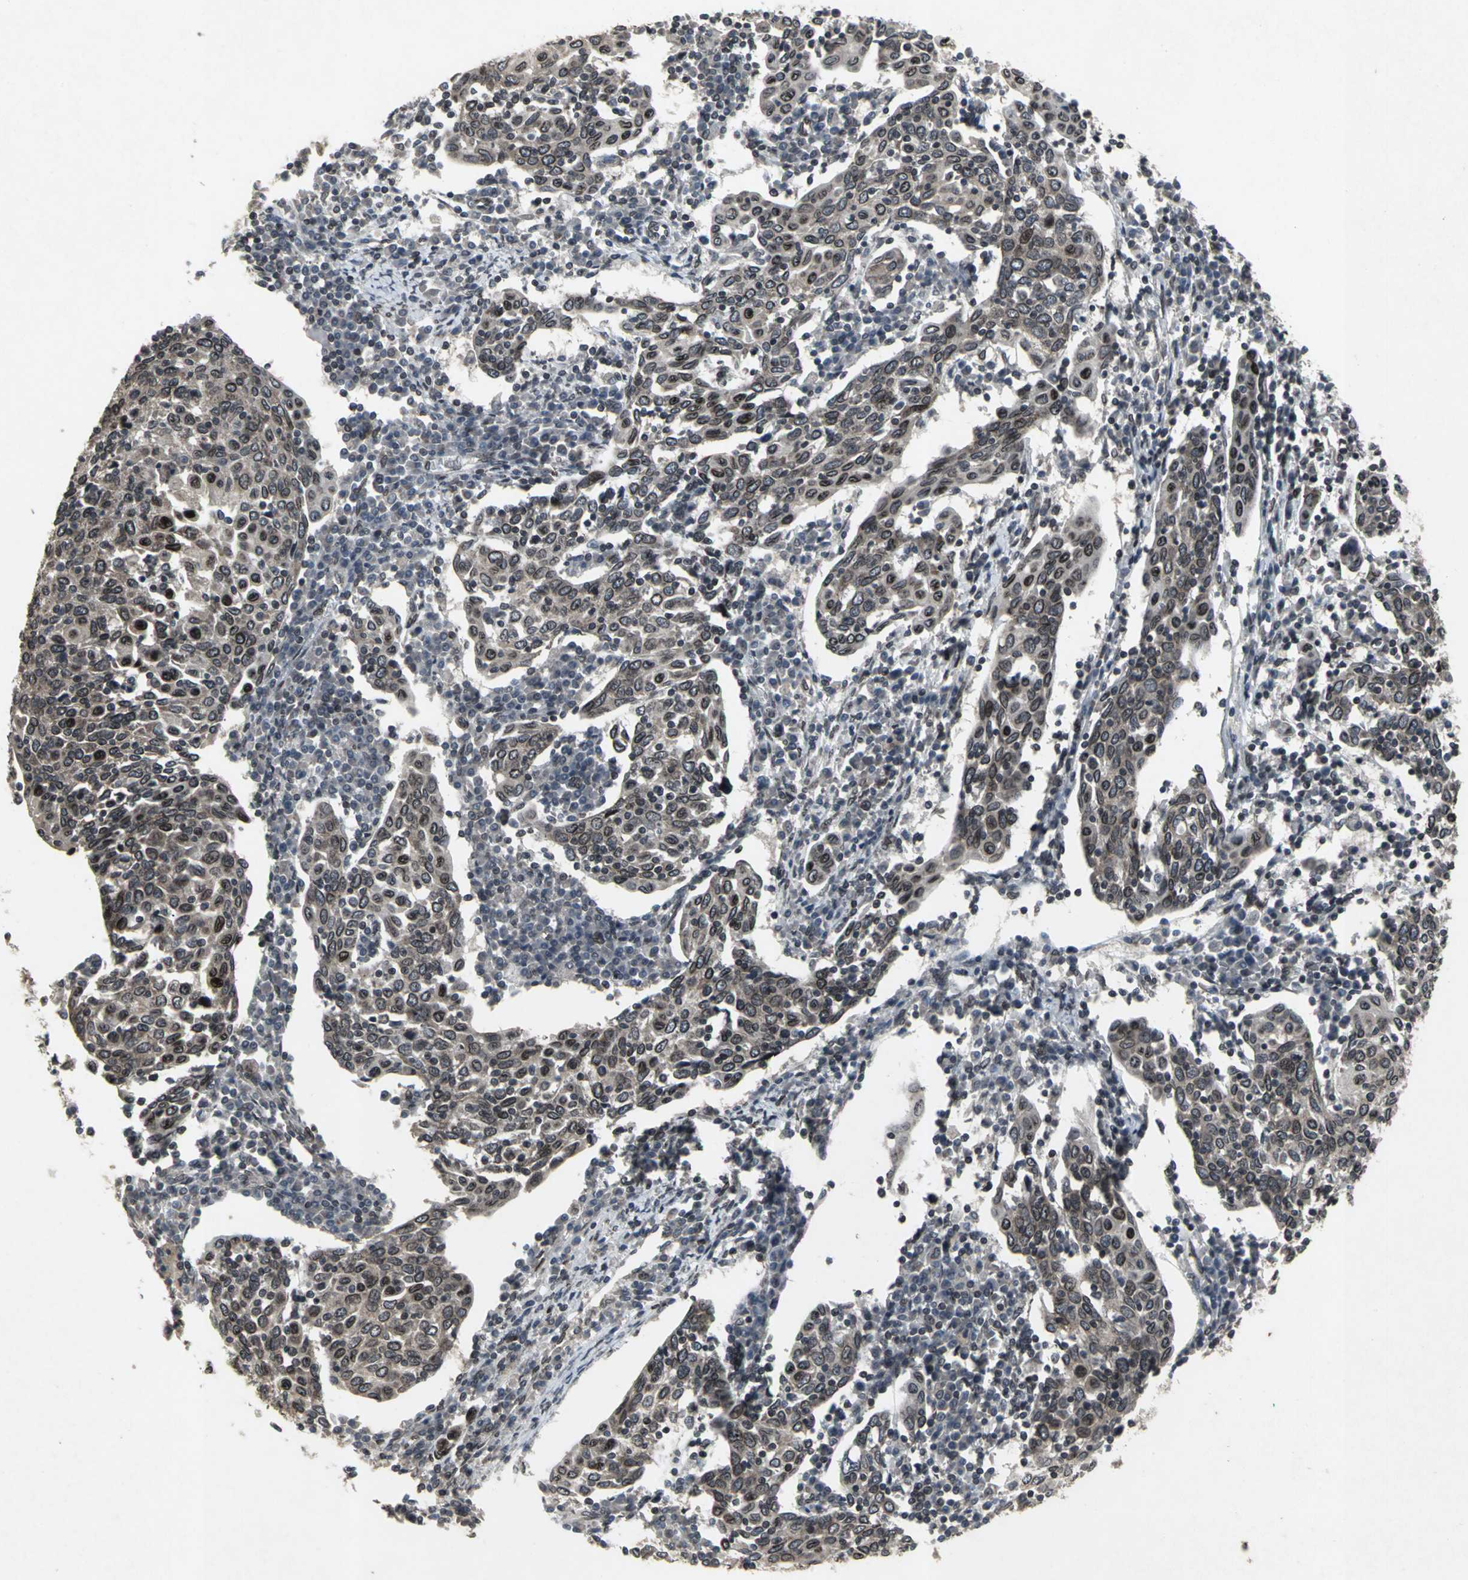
{"staining": {"intensity": "moderate", "quantity": ">75%", "location": "cytoplasmic/membranous,nuclear"}, "tissue": "cervical cancer", "cell_type": "Tumor cells", "image_type": "cancer", "snomed": [{"axis": "morphology", "description": "Squamous cell carcinoma, NOS"}, {"axis": "topography", "description": "Cervix"}], "caption": "There is medium levels of moderate cytoplasmic/membranous and nuclear staining in tumor cells of cervical cancer (squamous cell carcinoma), as demonstrated by immunohistochemical staining (brown color).", "gene": "SH2B3", "patient": {"sex": "female", "age": 40}}